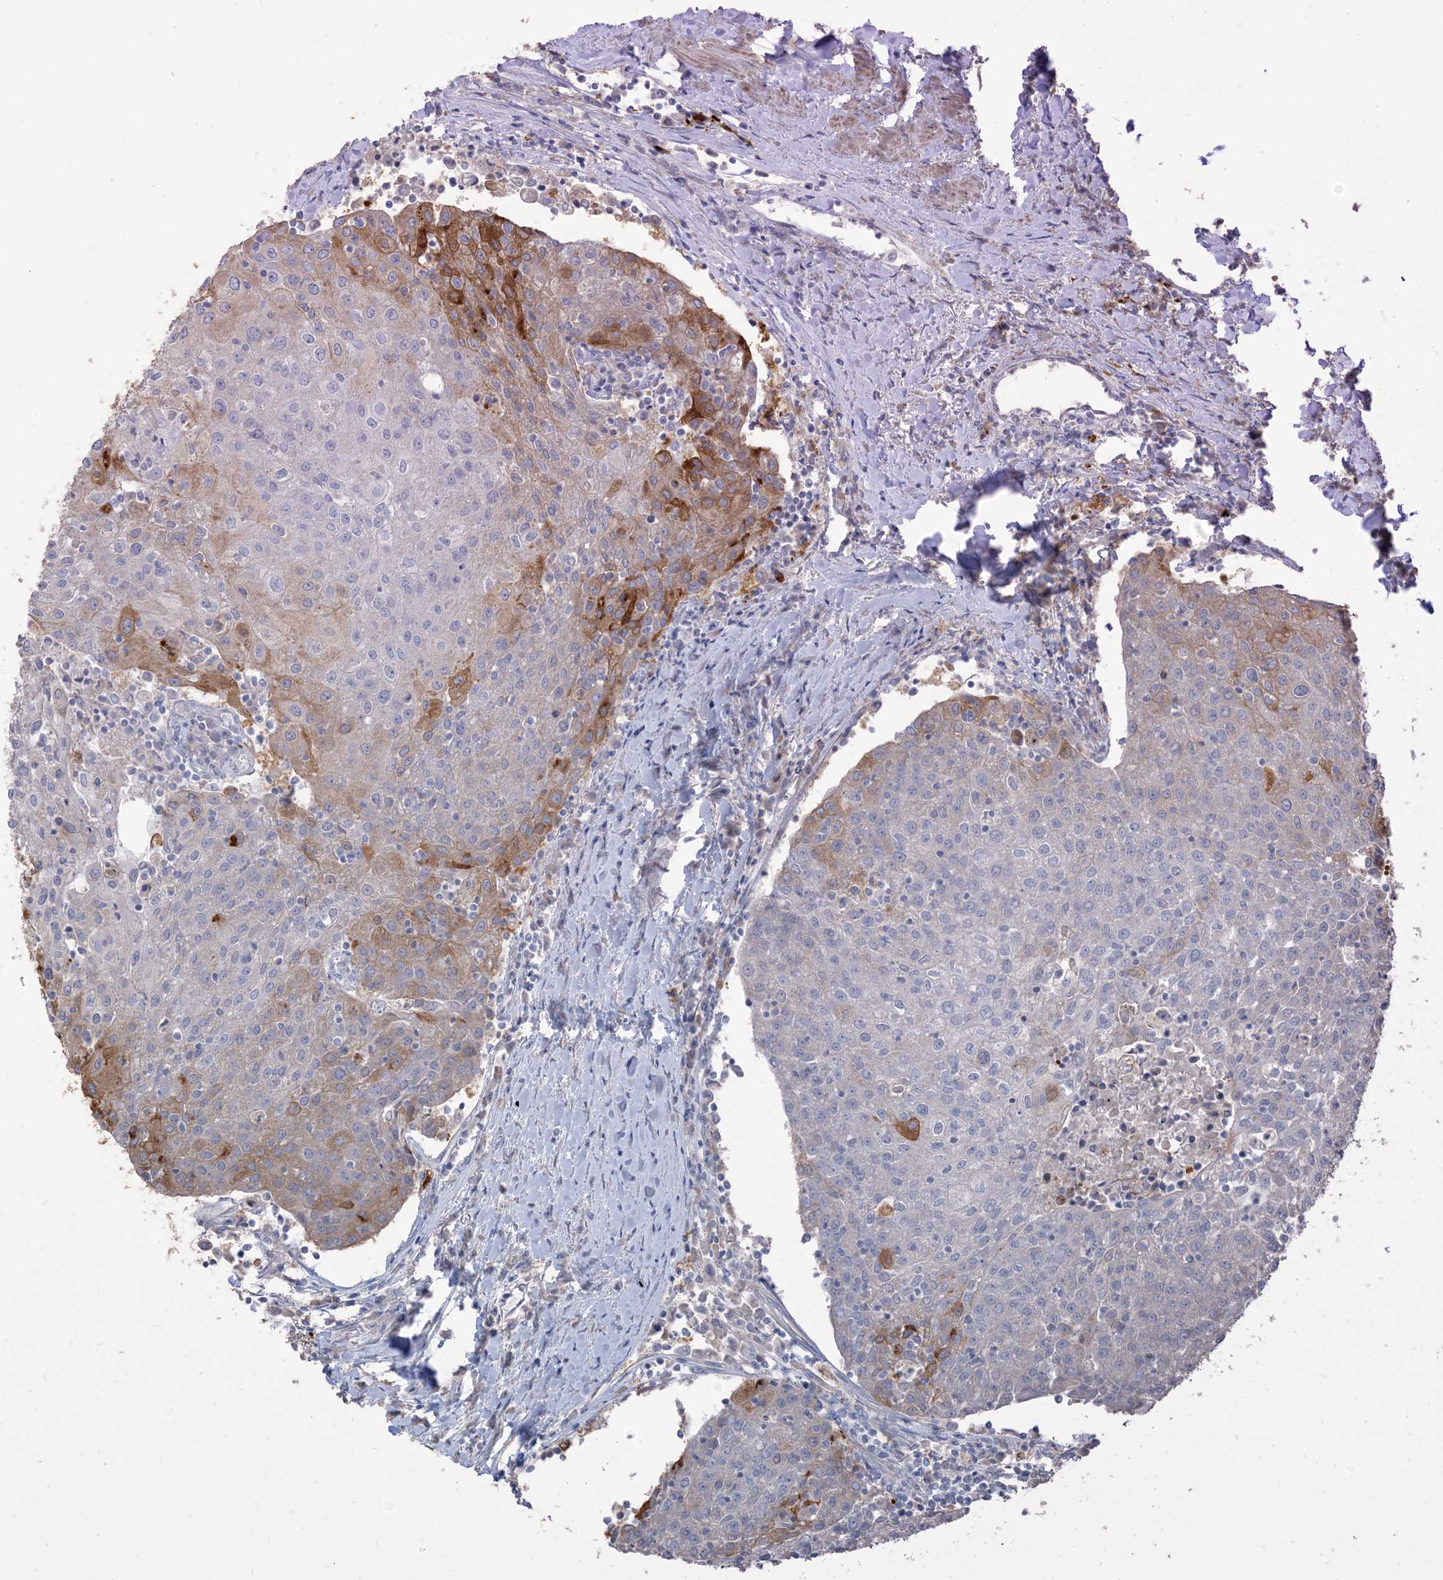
{"staining": {"intensity": "moderate", "quantity": "<25%", "location": "cytoplasmic/membranous"}, "tissue": "urothelial cancer", "cell_type": "Tumor cells", "image_type": "cancer", "snomed": [{"axis": "morphology", "description": "Urothelial carcinoma, High grade"}, {"axis": "topography", "description": "Urinary bladder"}], "caption": "Urothelial cancer stained for a protein exhibits moderate cytoplasmic/membranous positivity in tumor cells. The protein of interest is shown in brown color, while the nuclei are stained blue.", "gene": "RNF175", "patient": {"sex": "female", "age": 85}}